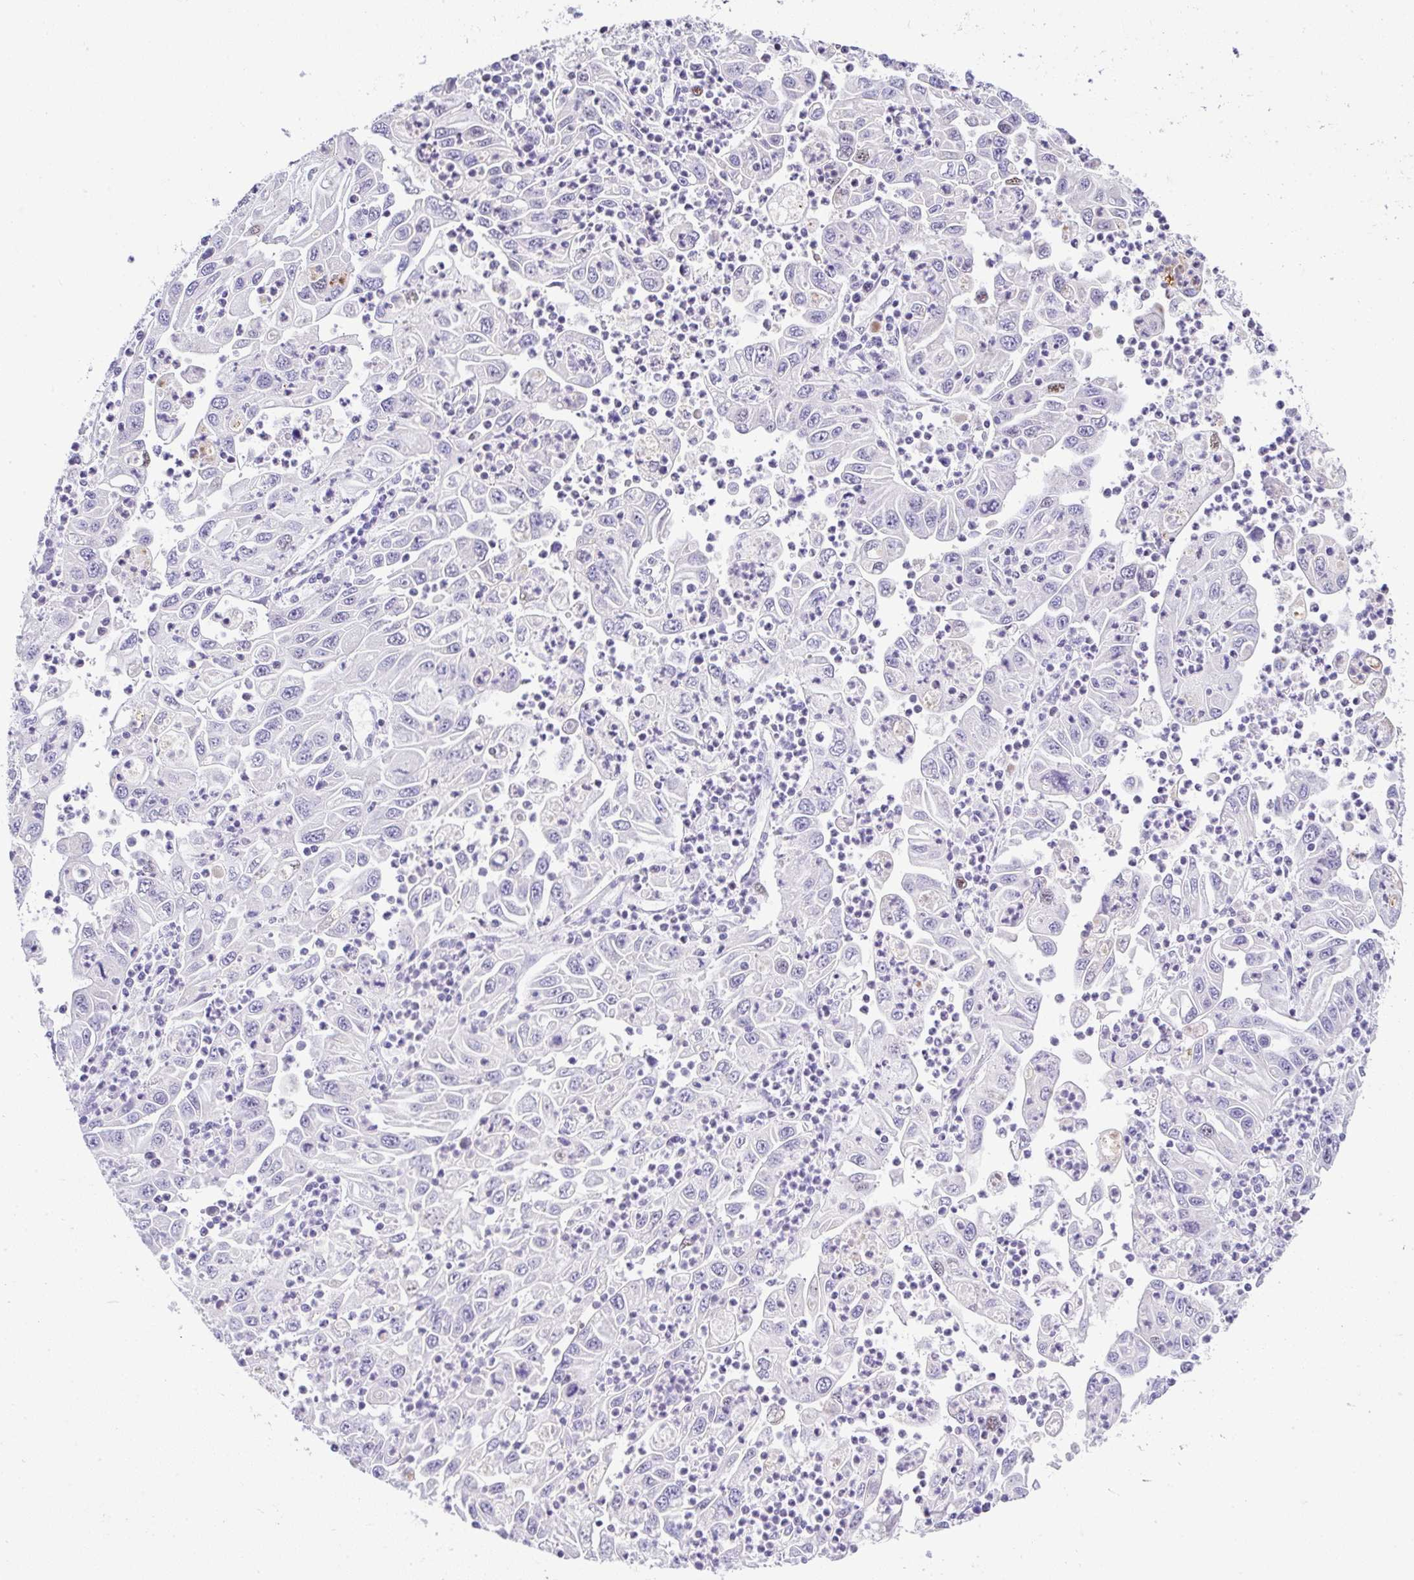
{"staining": {"intensity": "moderate", "quantity": "25%-75%", "location": "nuclear"}, "tissue": "endometrial cancer", "cell_type": "Tumor cells", "image_type": "cancer", "snomed": [{"axis": "morphology", "description": "Adenocarcinoma, NOS"}, {"axis": "topography", "description": "Uterus"}], "caption": "Endometrial cancer stained with immunohistochemistry (IHC) demonstrates moderate nuclear positivity in about 25%-75% of tumor cells. (brown staining indicates protein expression, while blue staining denotes nuclei).", "gene": "NR1D2", "patient": {"sex": "female", "age": 62}}